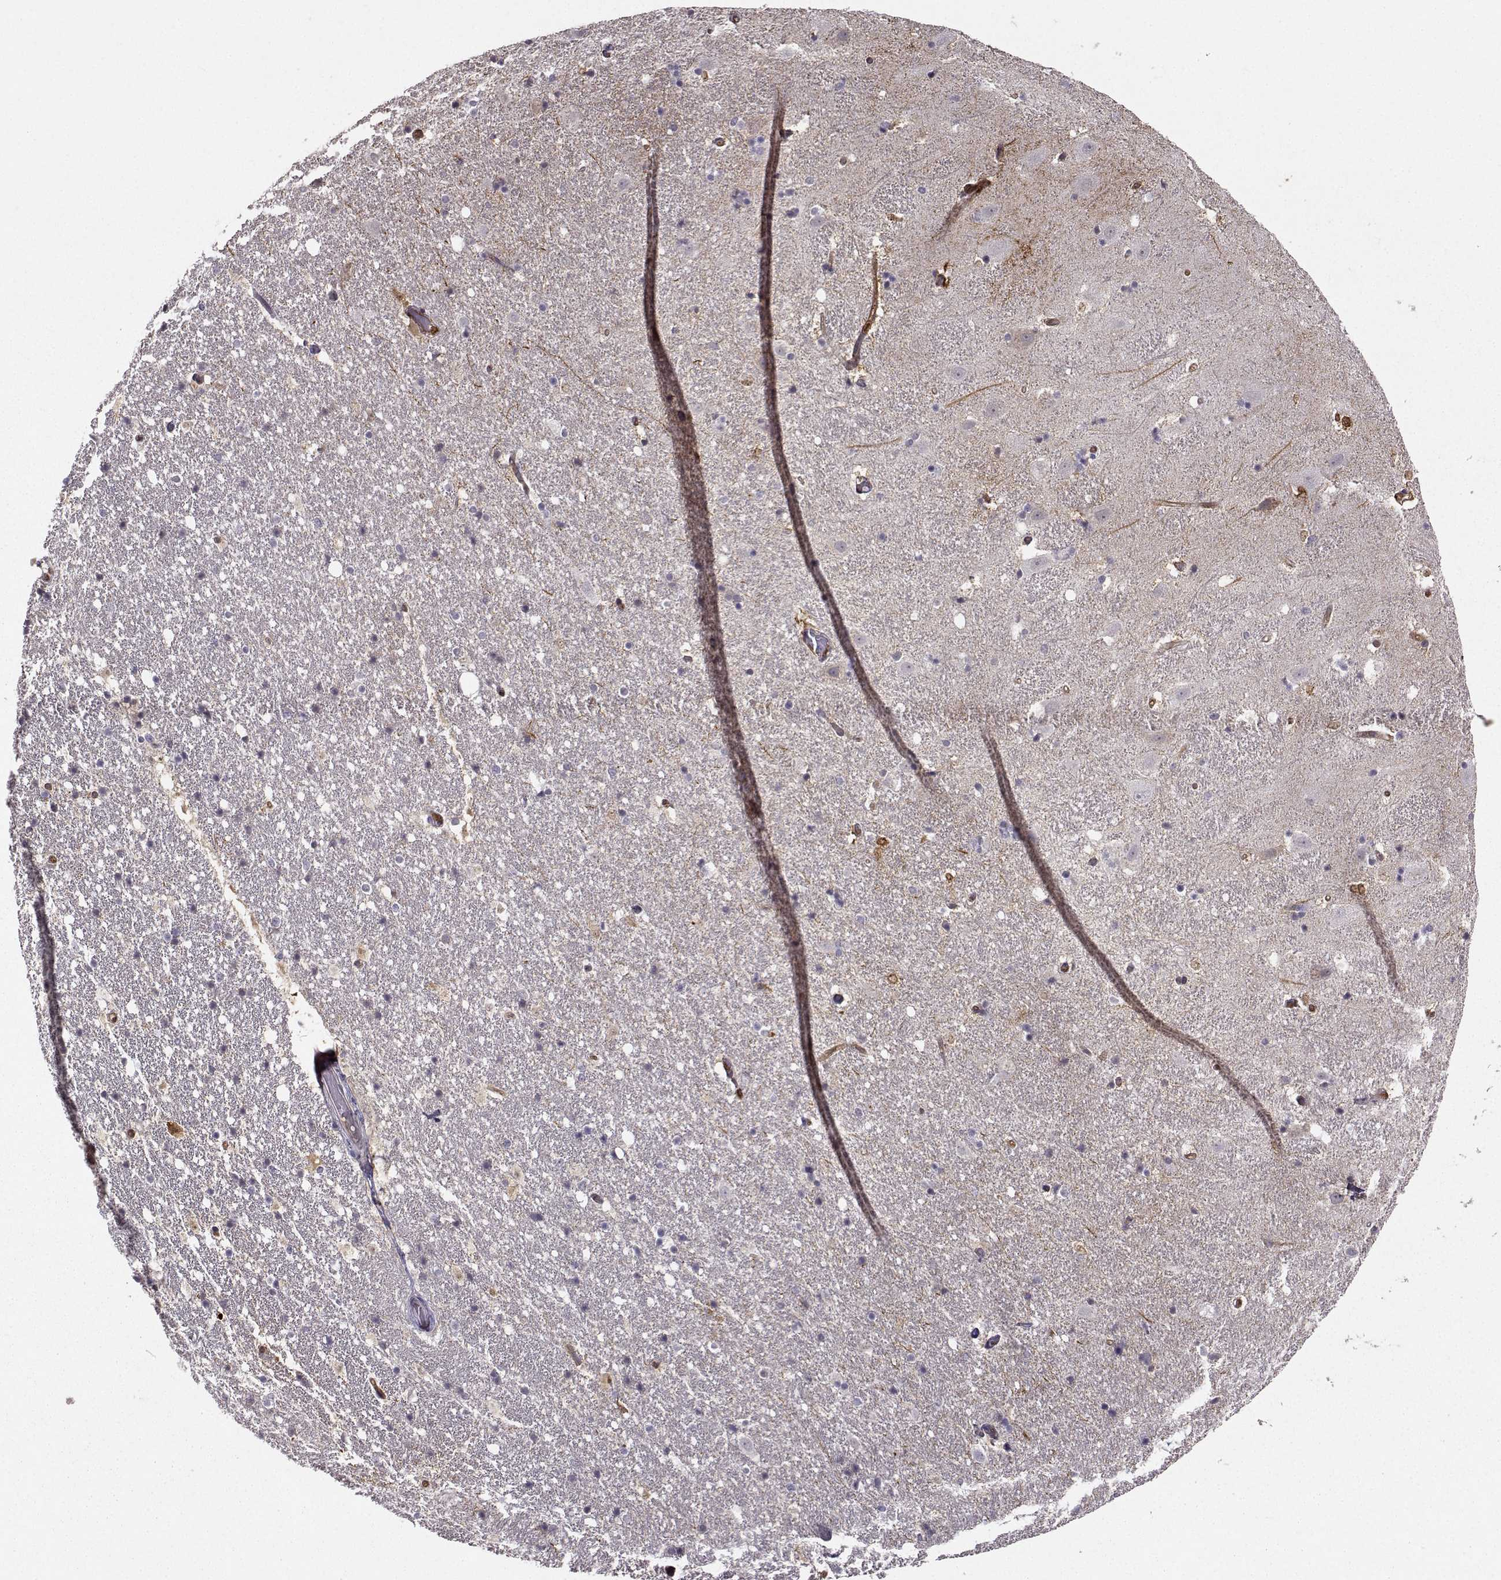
{"staining": {"intensity": "negative", "quantity": "none", "location": "none"}, "tissue": "hippocampus", "cell_type": "Glial cells", "image_type": "normal", "snomed": [{"axis": "morphology", "description": "Normal tissue, NOS"}, {"axis": "topography", "description": "Hippocampus"}], "caption": "IHC photomicrograph of benign human hippocampus stained for a protein (brown), which exhibits no positivity in glial cells.", "gene": "NQO1", "patient": {"sex": "male", "age": 49}}